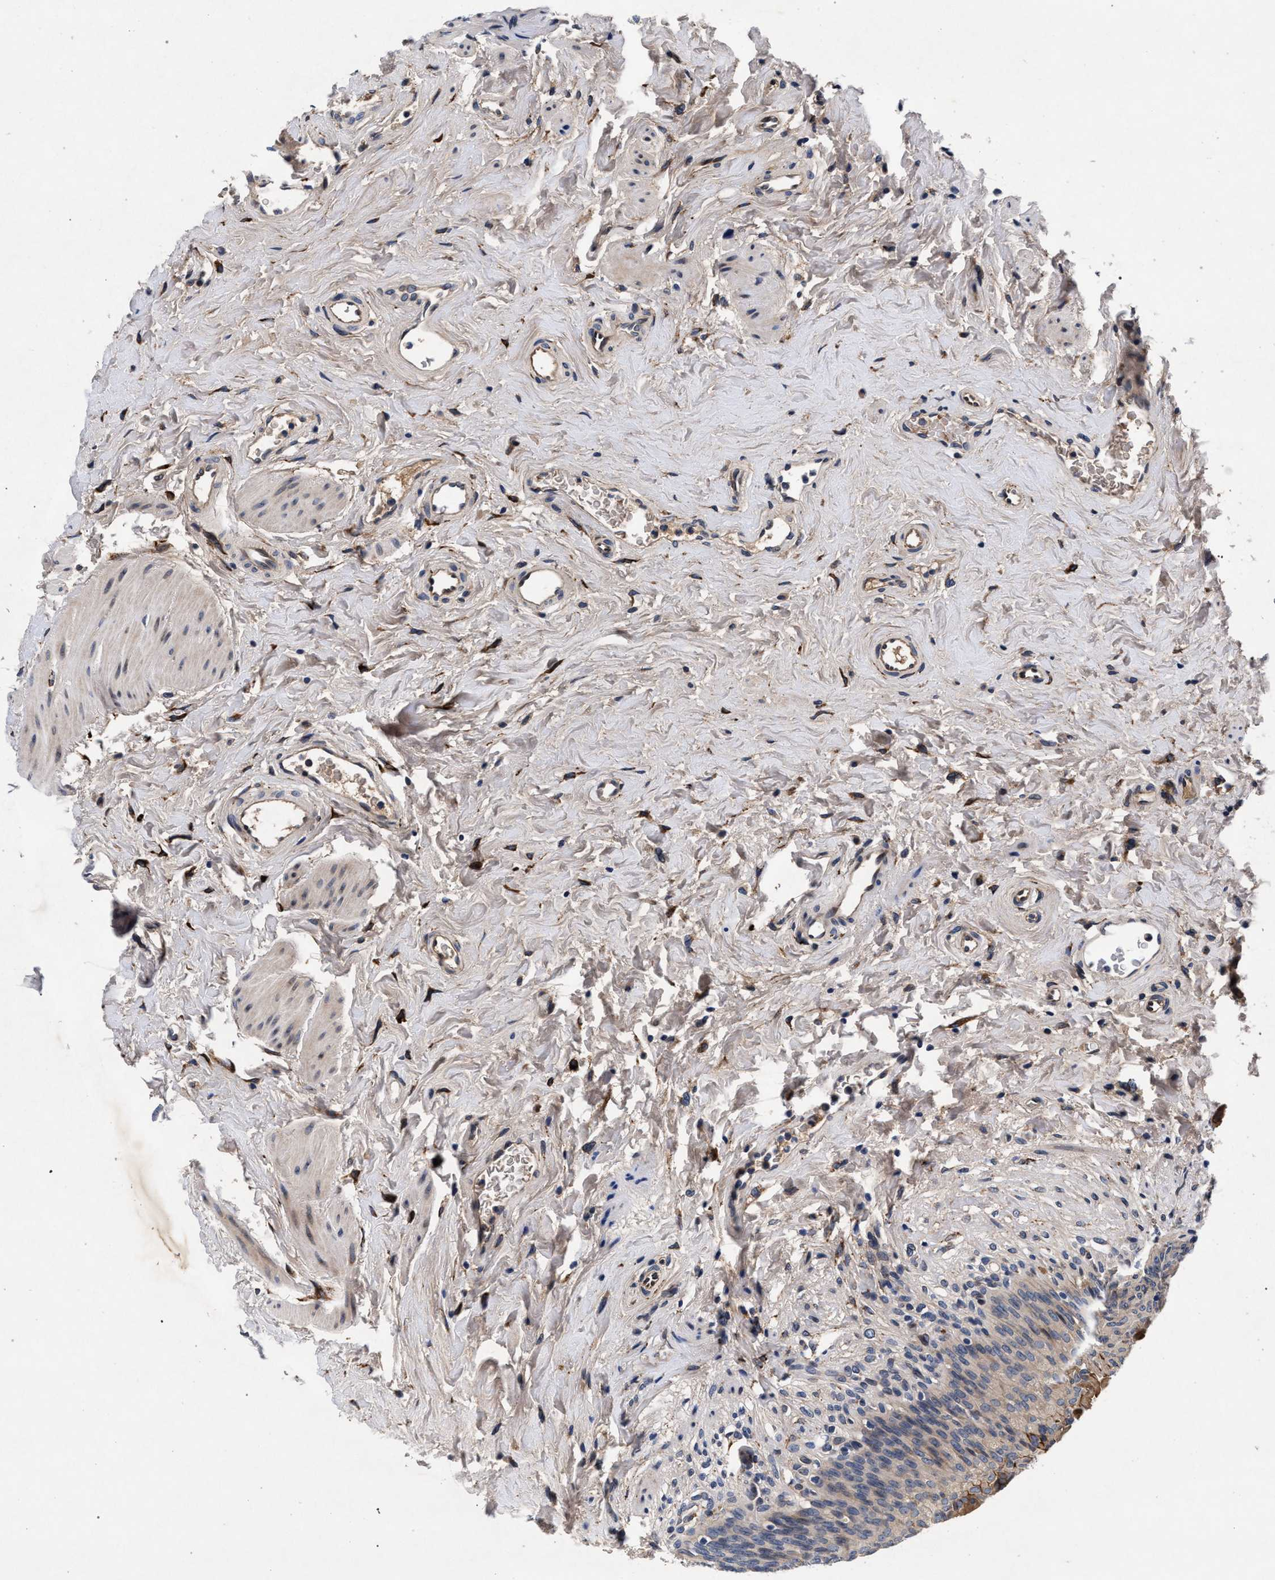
{"staining": {"intensity": "weak", "quantity": ">75%", "location": "cytoplasmic/membranous"}, "tissue": "urinary bladder", "cell_type": "Urothelial cells", "image_type": "normal", "snomed": [{"axis": "morphology", "description": "Normal tissue, NOS"}, {"axis": "topography", "description": "Urinary bladder"}], "caption": "This photomicrograph shows immunohistochemistry (IHC) staining of unremarkable urinary bladder, with low weak cytoplasmic/membranous positivity in approximately >75% of urothelial cells.", "gene": "NEK7", "patient": {"sex": "female", "age": 79}}